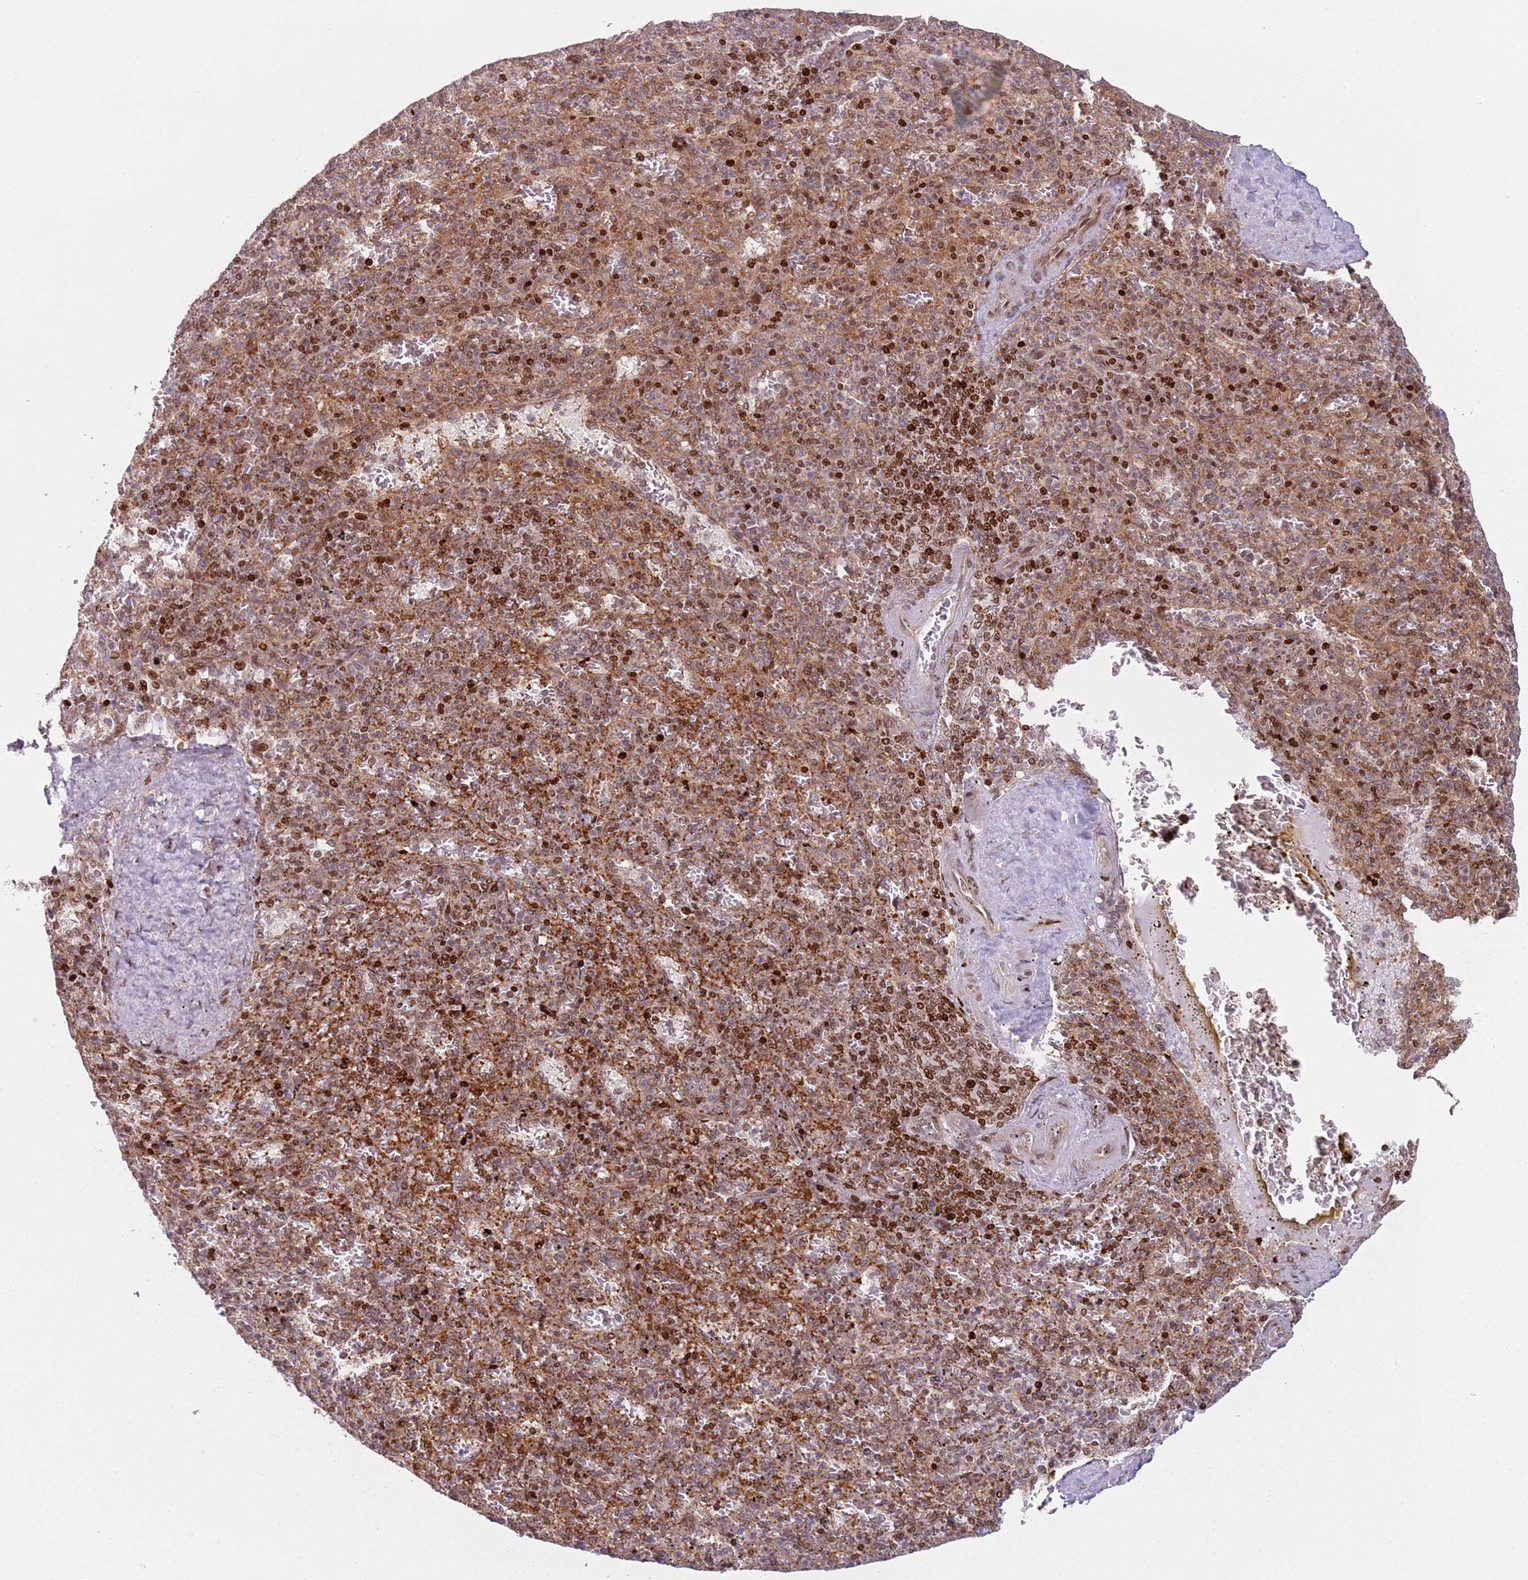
{"staining": {"intensity": "strong", "quantity": "25%-75%", "location": "cytoplasmic/membranous,nuclear"}, "tissue": "spleen", "cell_type": "Cells in red pulp", "image_type": "normal", "snomed": [{"axis": "morphology", "description": "Normal tissue, NOS"}, {"axis": "topography", "description": "Spleen"}], "caption": "Immunohistochemistry photomicrograph of normal spleen stained for a protein (brown), which shows high levels of strong cytoplasmic/membranous,nuclear staining in approximately 25%-75% of cells in red pulp.", "gene": "HNRNPLL", "patient": {"sex": "male", "age": 82}}